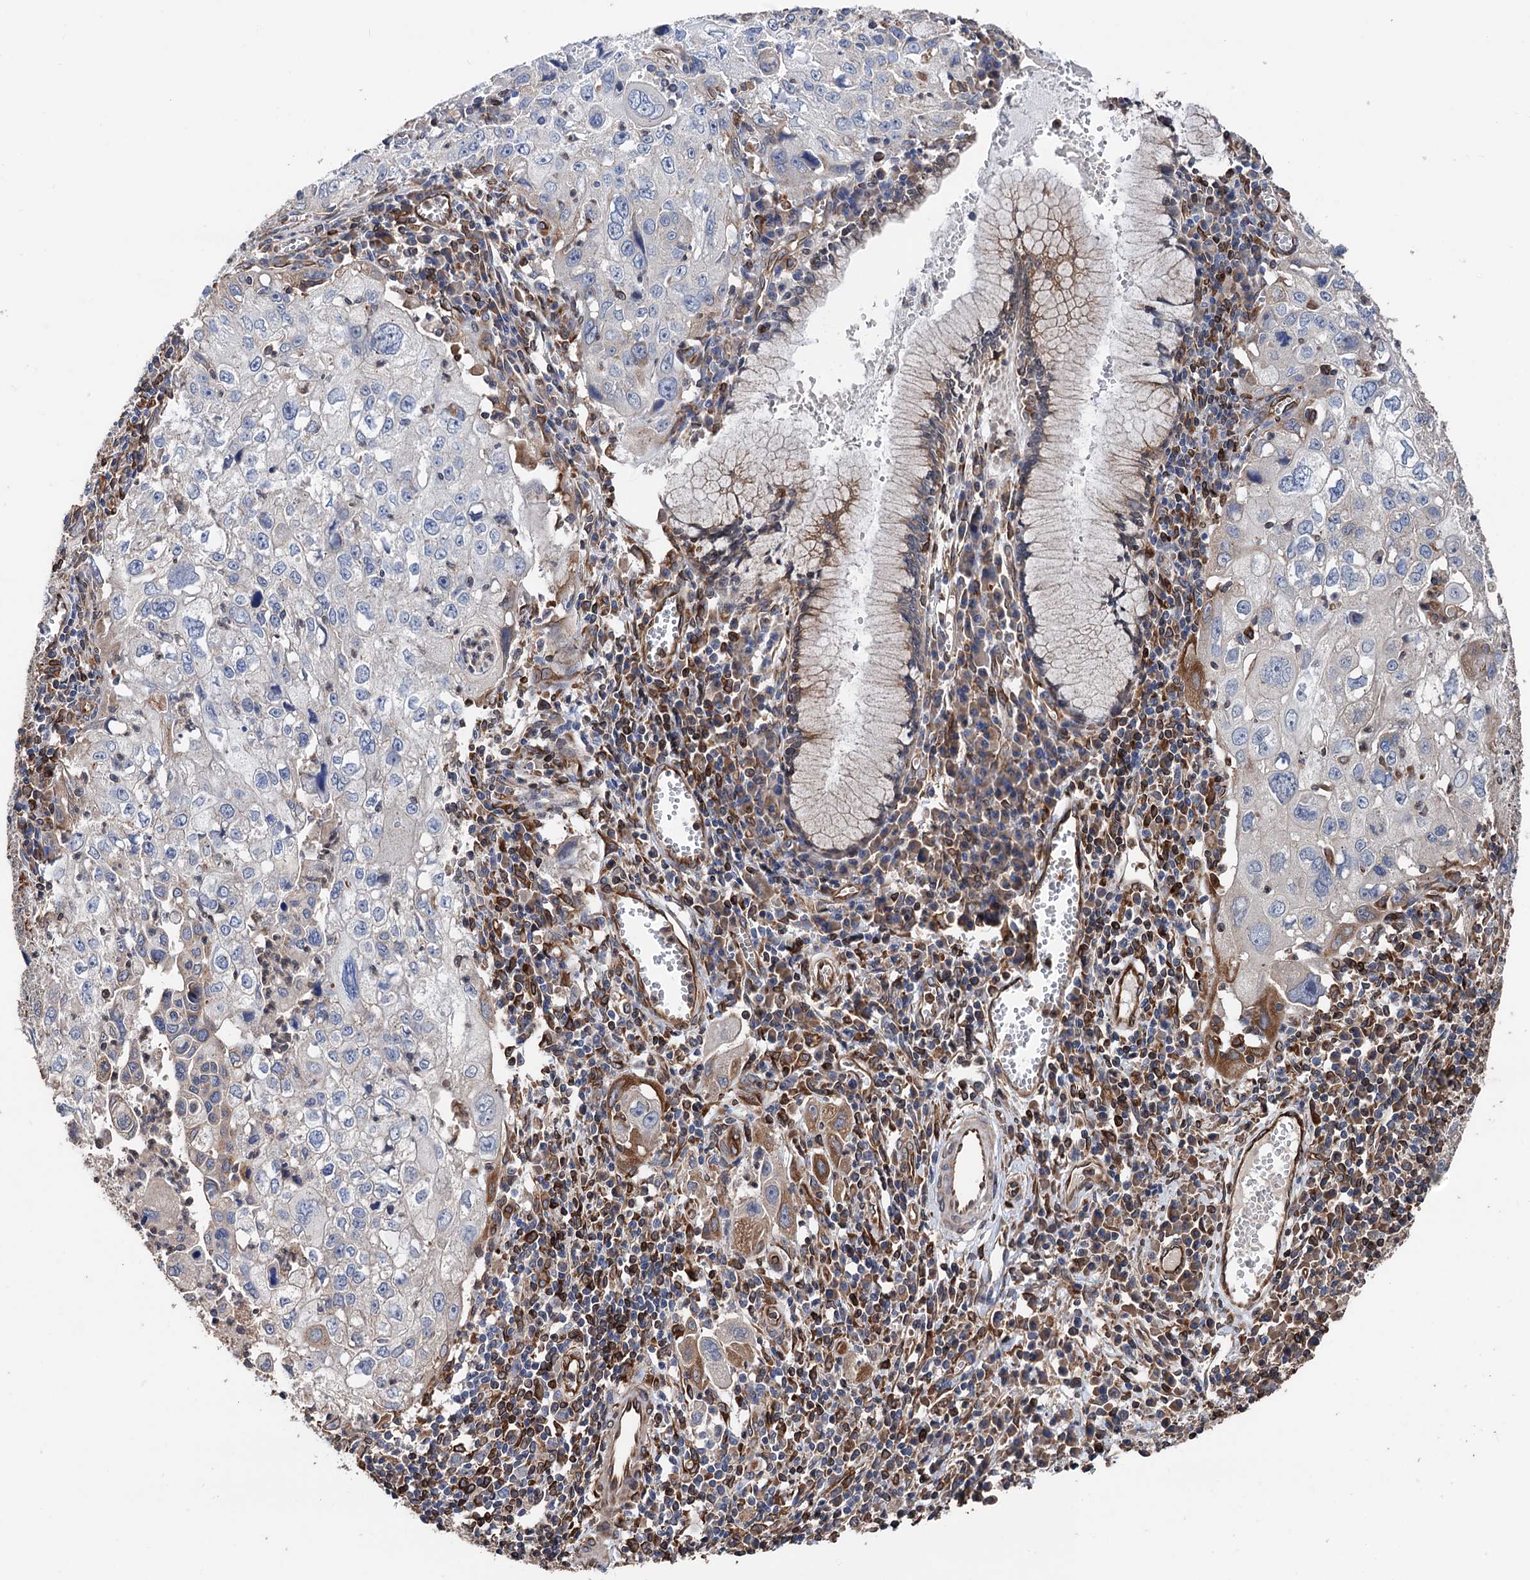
{"staining": {"intensity": "moderate", "quantity": "<25%", "location": "cytoplasmic/membranous"}, "tissue": "cervical cancer", "cell_type": "Tumor cells", "image_type": "cancer", "snomed": [{"axis": "morphology", "description": "Squamous cell carcinoma, NOS"}, {"axis": "topography", "description": "Cervix"}], "caption": "Immunohistochemical staining of human cervical squamous cell carcinoma exhibits moderate cytoplasmic/membranous protein expression in about <25% of tumor cells. (Brightfield microscopy of DAB IHC at high magnification).", "gene": "STING1", "patient": {"sex": "female", "age": 42}}